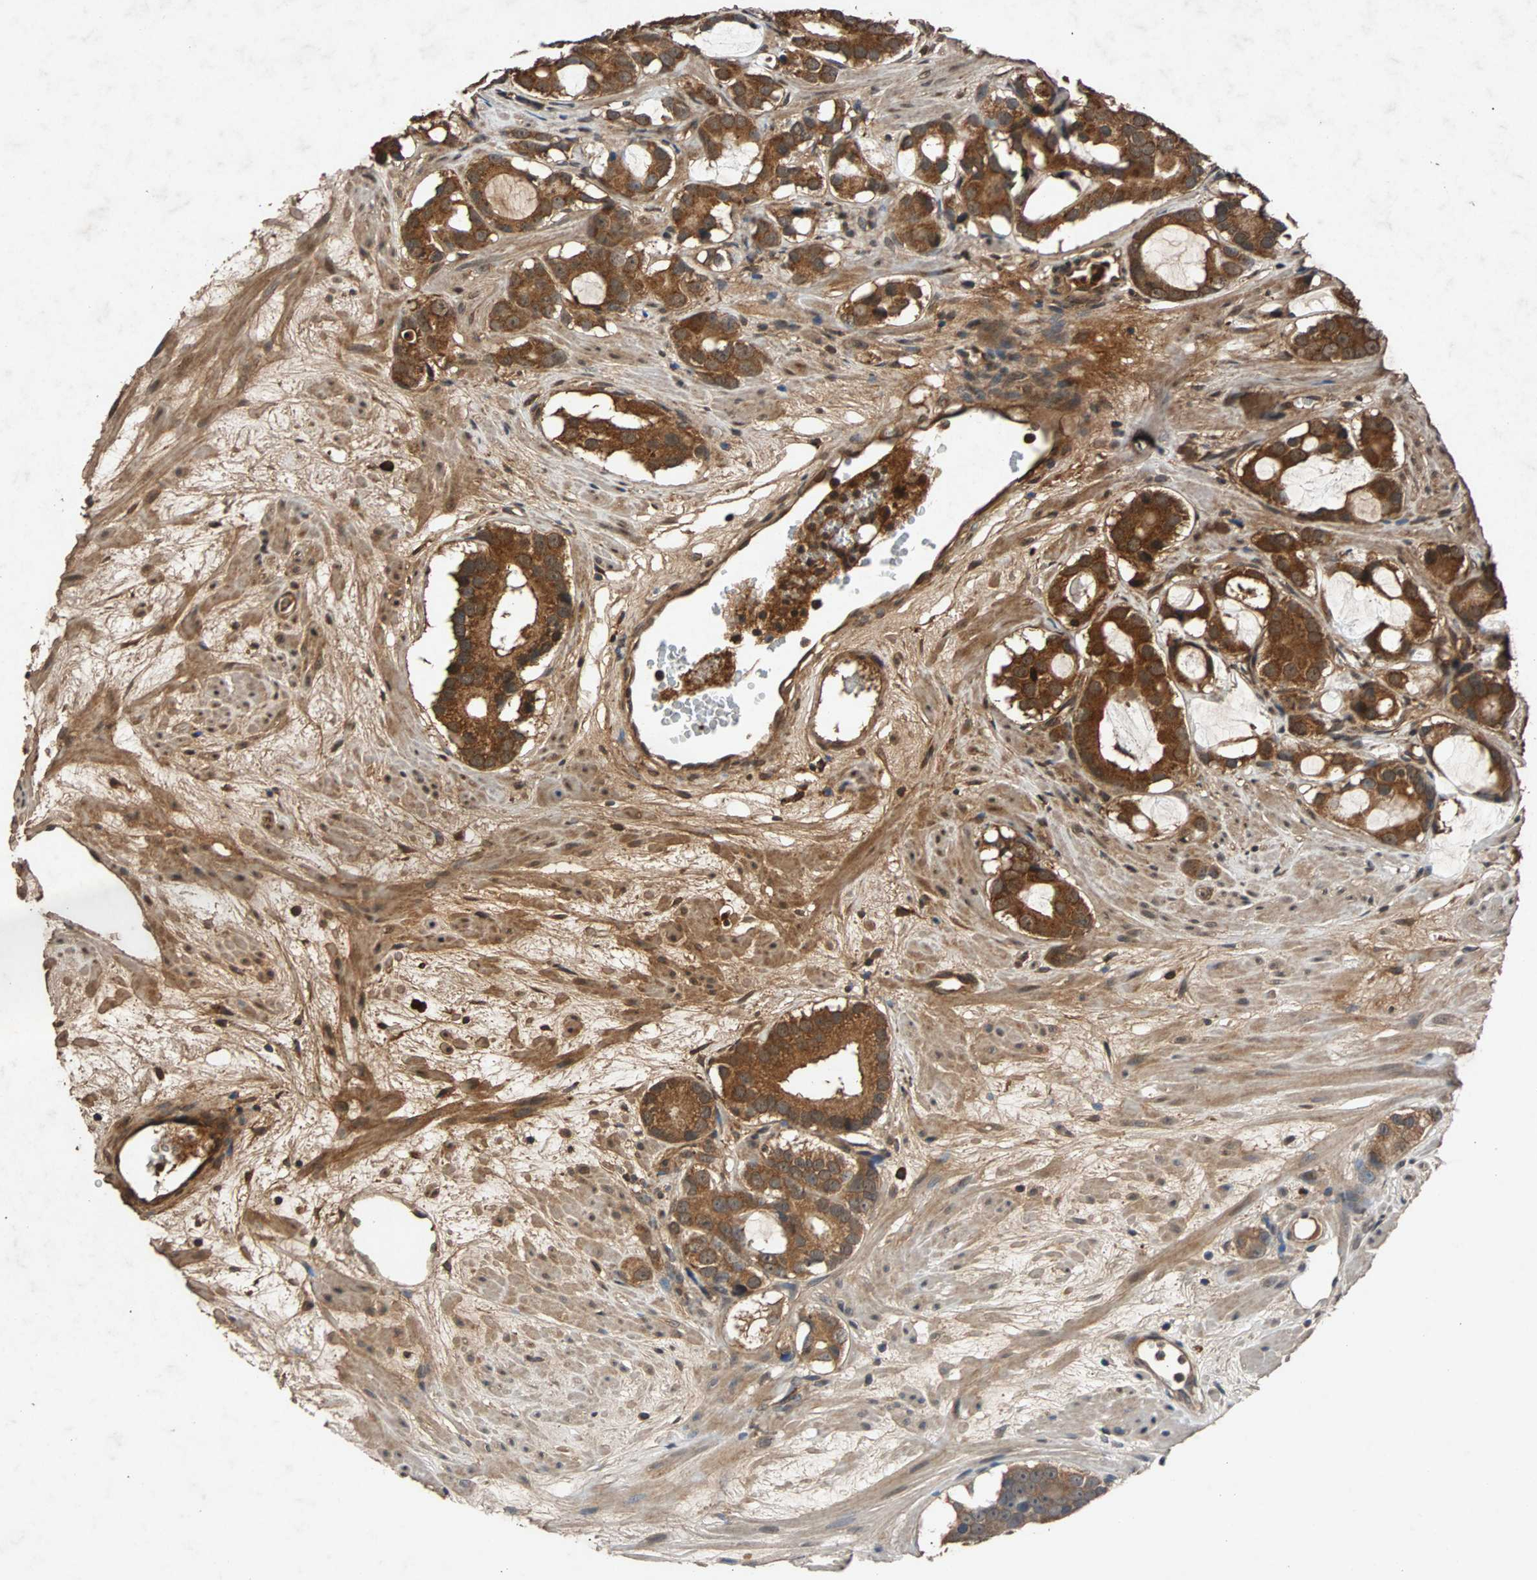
{"staining": {"intensity": "strong", "quantity": ">75%", "location": "cytoplasmic/membranous"}, "tissue": "prostate cancer", "cell_type": "Tumor cells", "image_type": "cancer", "snomed": [{"axis": "morphology", "description": "Adenocarcinoma, Low grade"}, {"axis": "topography", "description": "Prostate"}], "caption": "Immunohistochemical staining of prostate adenocarcinoma (low-grade) reveals strong cytoplasmic/membranous protein expression in about >75% of tumor cells.", "gene": "USP31", "patient": {"sex": "male", "age": 57}}